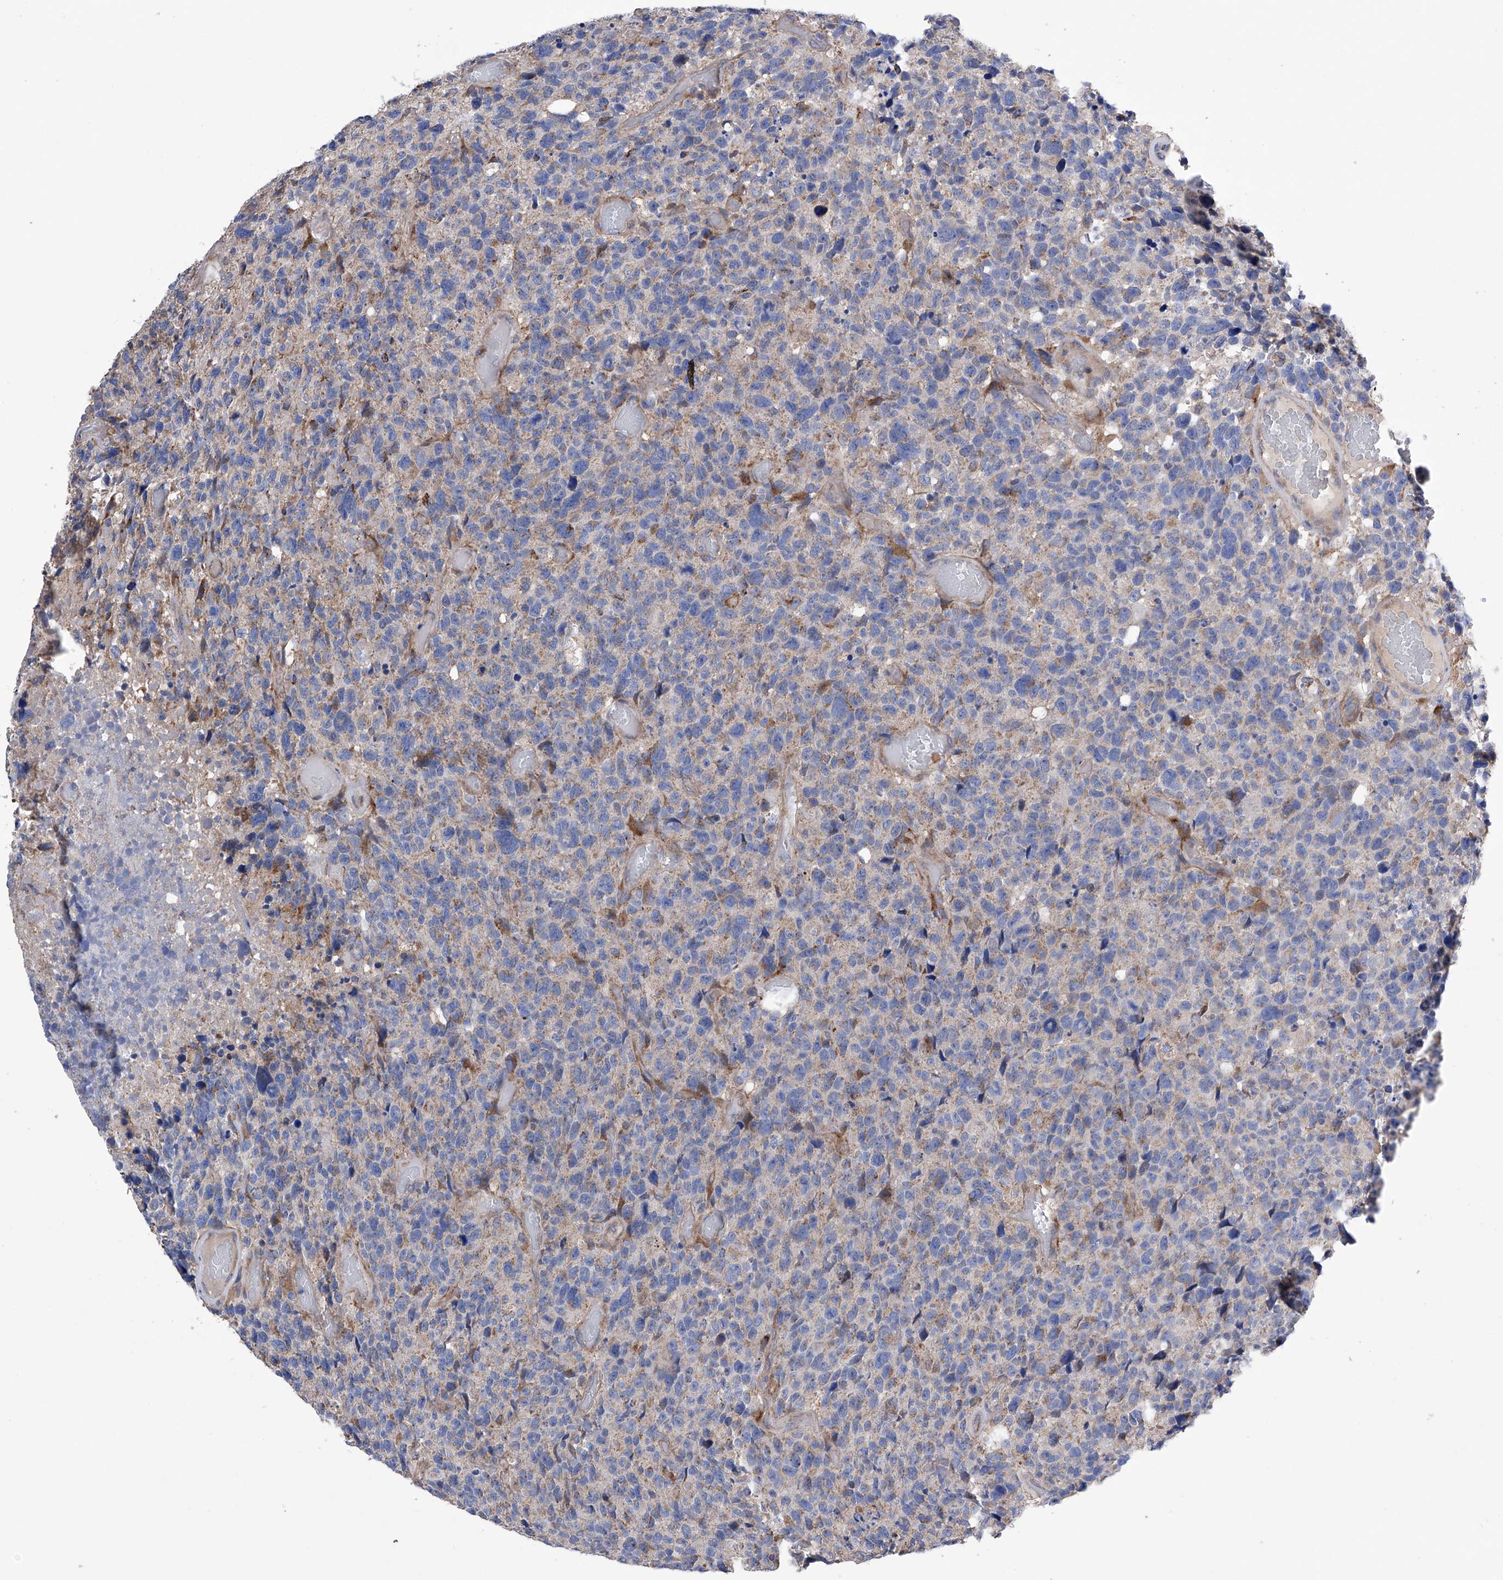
{"staining": {"intensity": "negative", "quantity": "none", "location": "none"}, "tissue": "glioma", "cell_type": "Tumor cells", "image_type": "cancer", "snomed": [{"axis": "morphology", "description": "Glioma, malignant, High grade"}, {"axis": "topography", "description": "Brain"}], "caption": "High power microscopy photomicrograph of an immunohistochemistry (IHC) image of glioma, revealing no significant positivity in tumor cells. (Stains: DAB immunohistochemistry with hematoxylin counter stain, Microscopy: brightfield microscopy at high magnification).", "gene": "EFCAB2", "patient": {"sex": "male", "age": 69}}